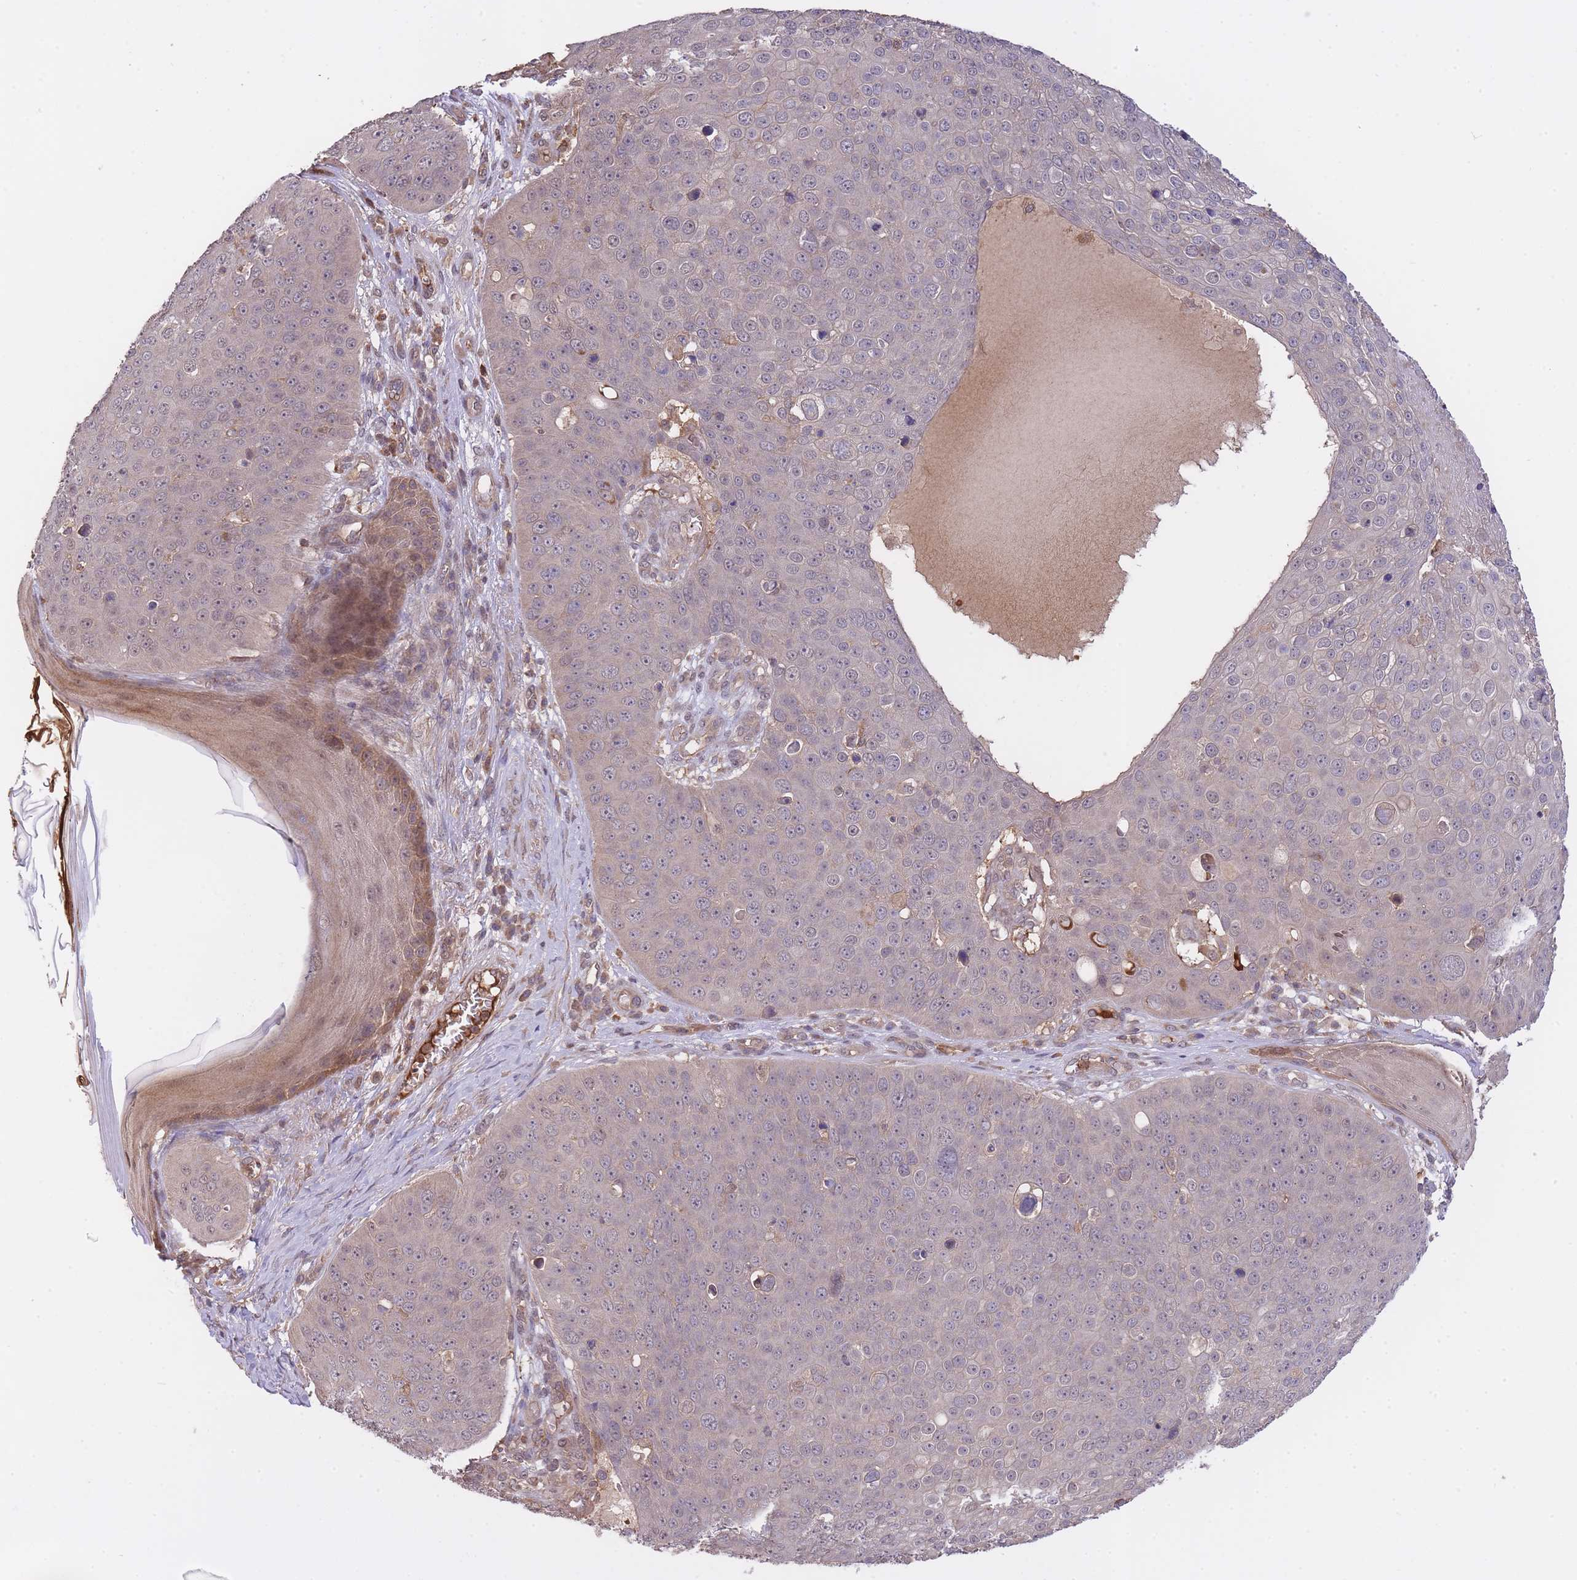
{"staining": {"intensity": "negative", "quantity": "none", "location": "none"}, "tissue": "skin cancer", "cell_type": "Tumor cells", "image_type": "cancer", "snomed": [{"axis": "morphology", "description": "Squamous cell carcinoma, NOS"}, {"axis": "topography", "description": "Skin"}], "caption": "Immunohistochemical staining of human squamous cell carcinoma (skin) displays no significant positivity in tumor cells. (Stains: DAB immunohistochemistry (IHC) with hematoxylin counter stain, Microscopy: brightfield microscopy at high magnification).", "gene": "ZNF304", "patient": {"sex": "male", "age": 71}}